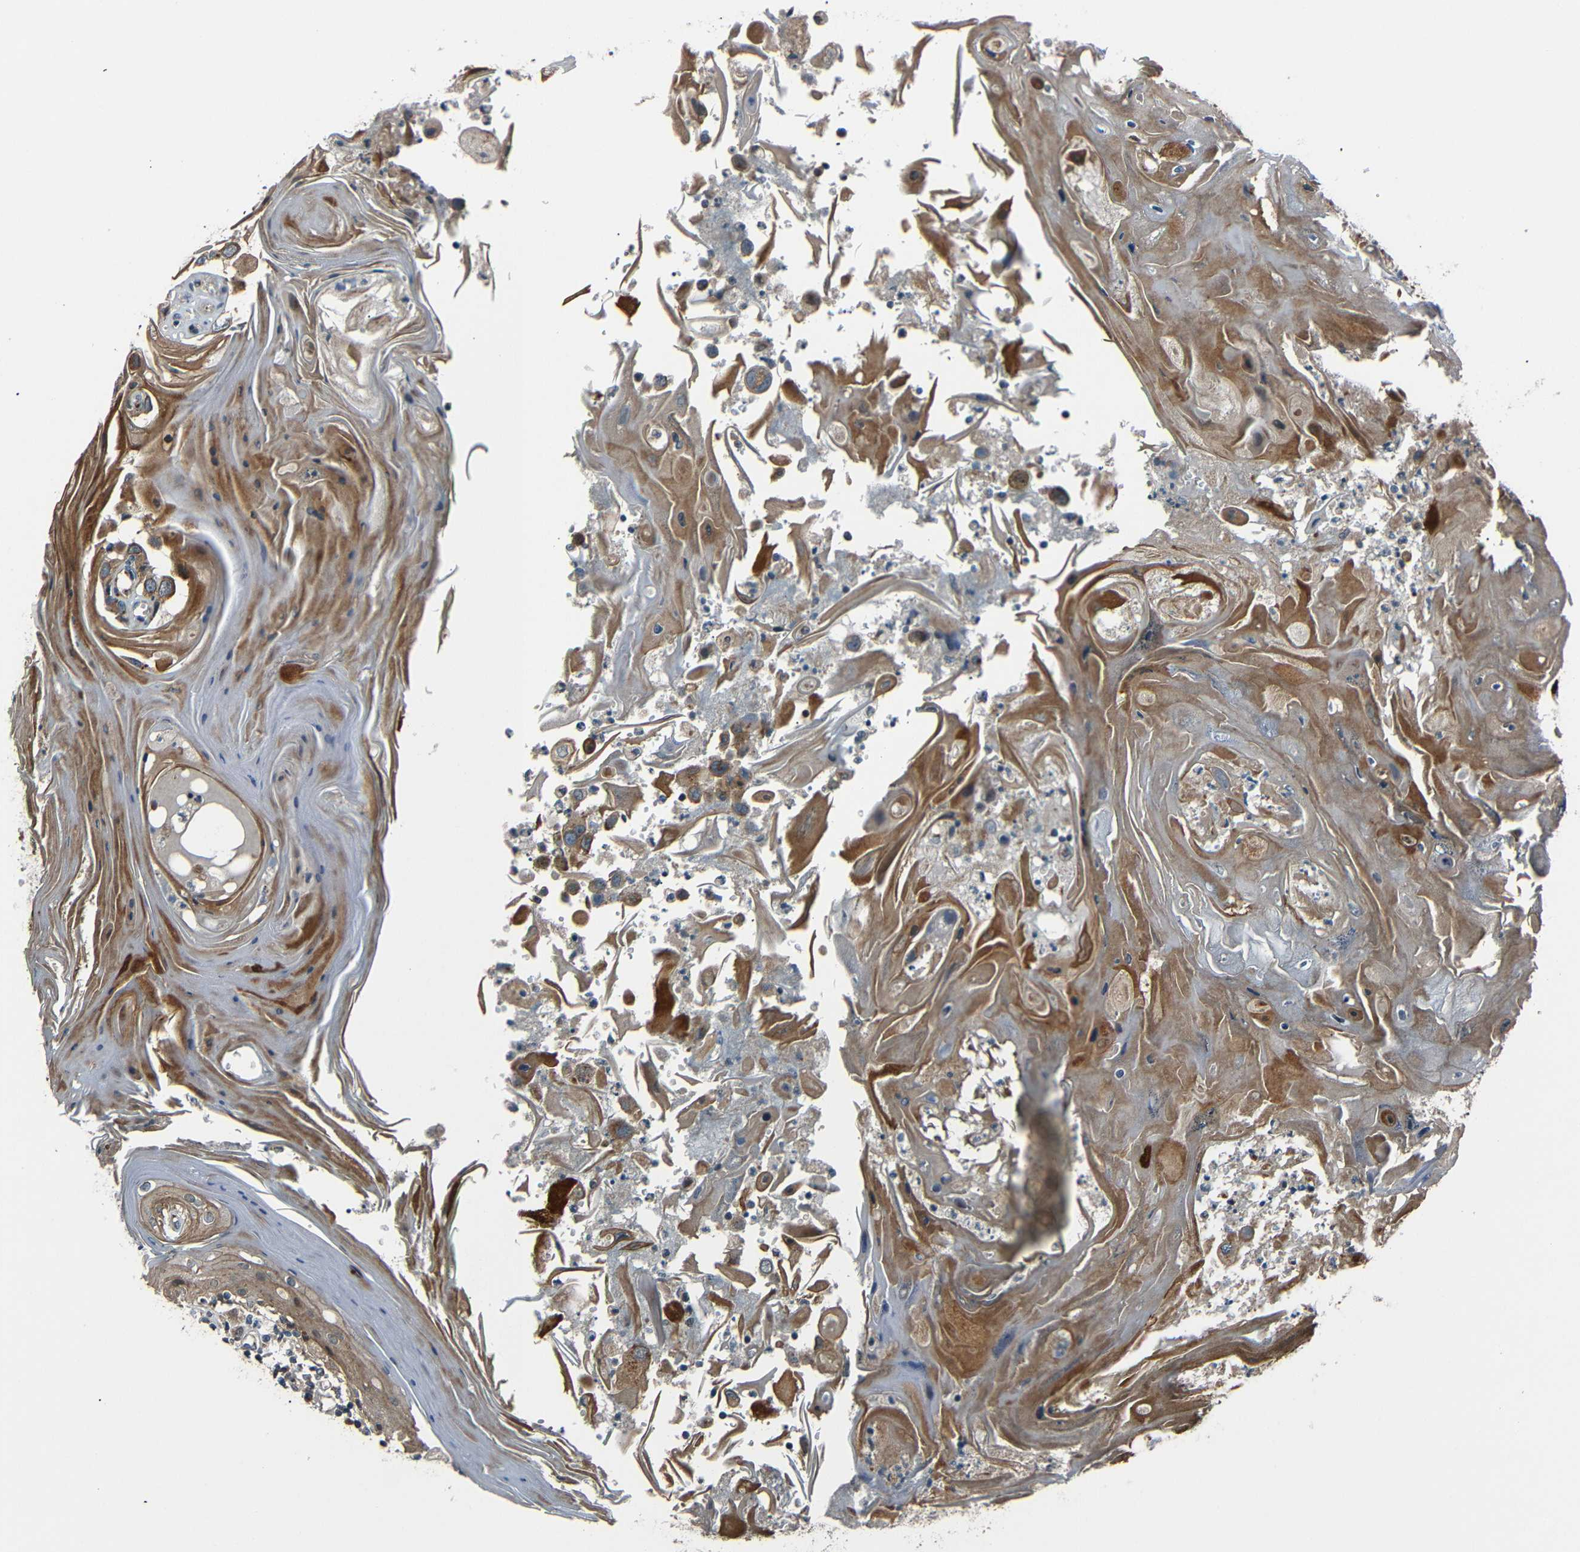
{"staining": {"intensity": "weak", "quantity": ">75%", "location": "cytoplasmic/membranous"}, "tissue": "head and neck cancer", "cell_type": "Tumor cells", "image_type": "cancer", "snomed": [{"axis": "morphology", "description": "Squamous cell carcinoma, NOS"}, {"axis": "topography", "description": "Oral tissue"}, {"axis": "topography", "description": "Head-Neck"}], "caption": "Protein staining reveals weak cytoplasmic/membranous staining in approximately >75% of tumor cells in head and neck cancer (squamous cell carcinoma). The protein of interest is stained brown, and the nuclei are stained in blue (DAB IHC with brightfield microscopy, high magnification).", "gene": "AKAP9", "patient": {"sex": "female", "age": 76}}